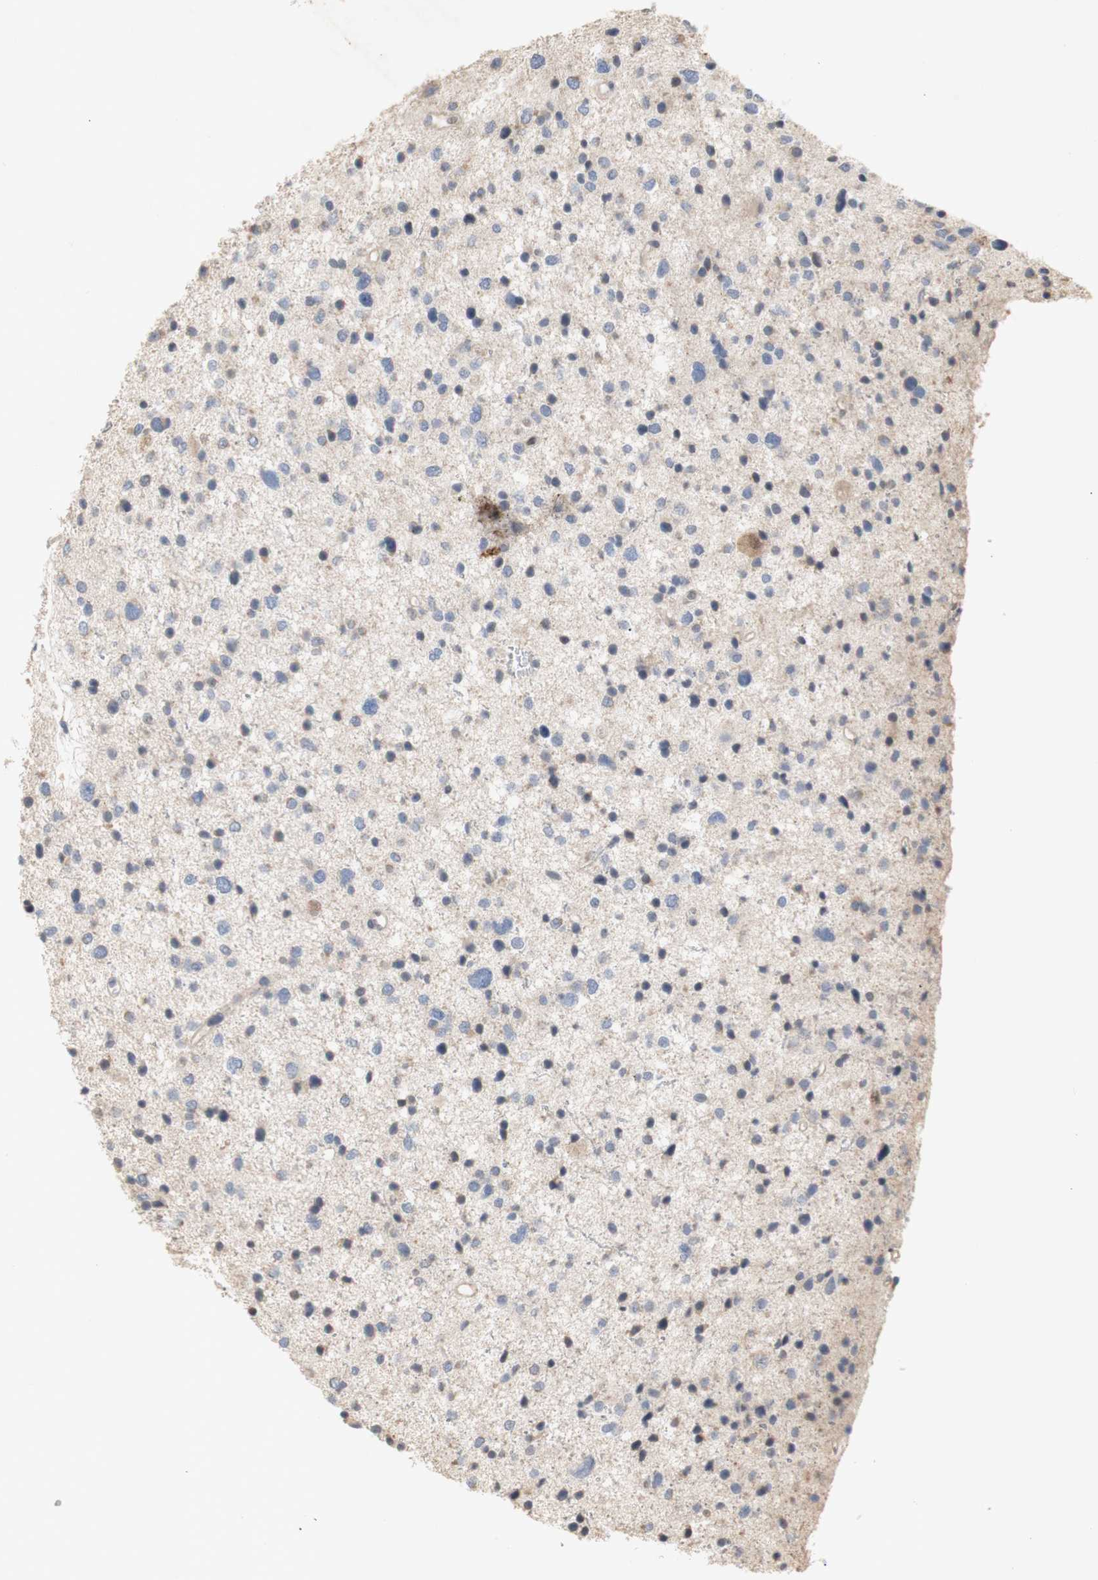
{"staining": {"intensity": "negative", "quantity": "none", "location": "none"}, "tissue": "glioma", "cell_type": "Tumor cells", "image_type": "cancer", "snomed": [{"axis": "morphology", "description": "Glioma, malignant, Low grade"}, {"axis": "topography", "description": "Brain"}], "caption": "Immunohistochemical staining of human glioma reveals no significant staining in tumor cells. (IHC, brightfield microscopy, high magnification).", "gene": "FOSB", "patient": {"sex": "female", "age": 37}}